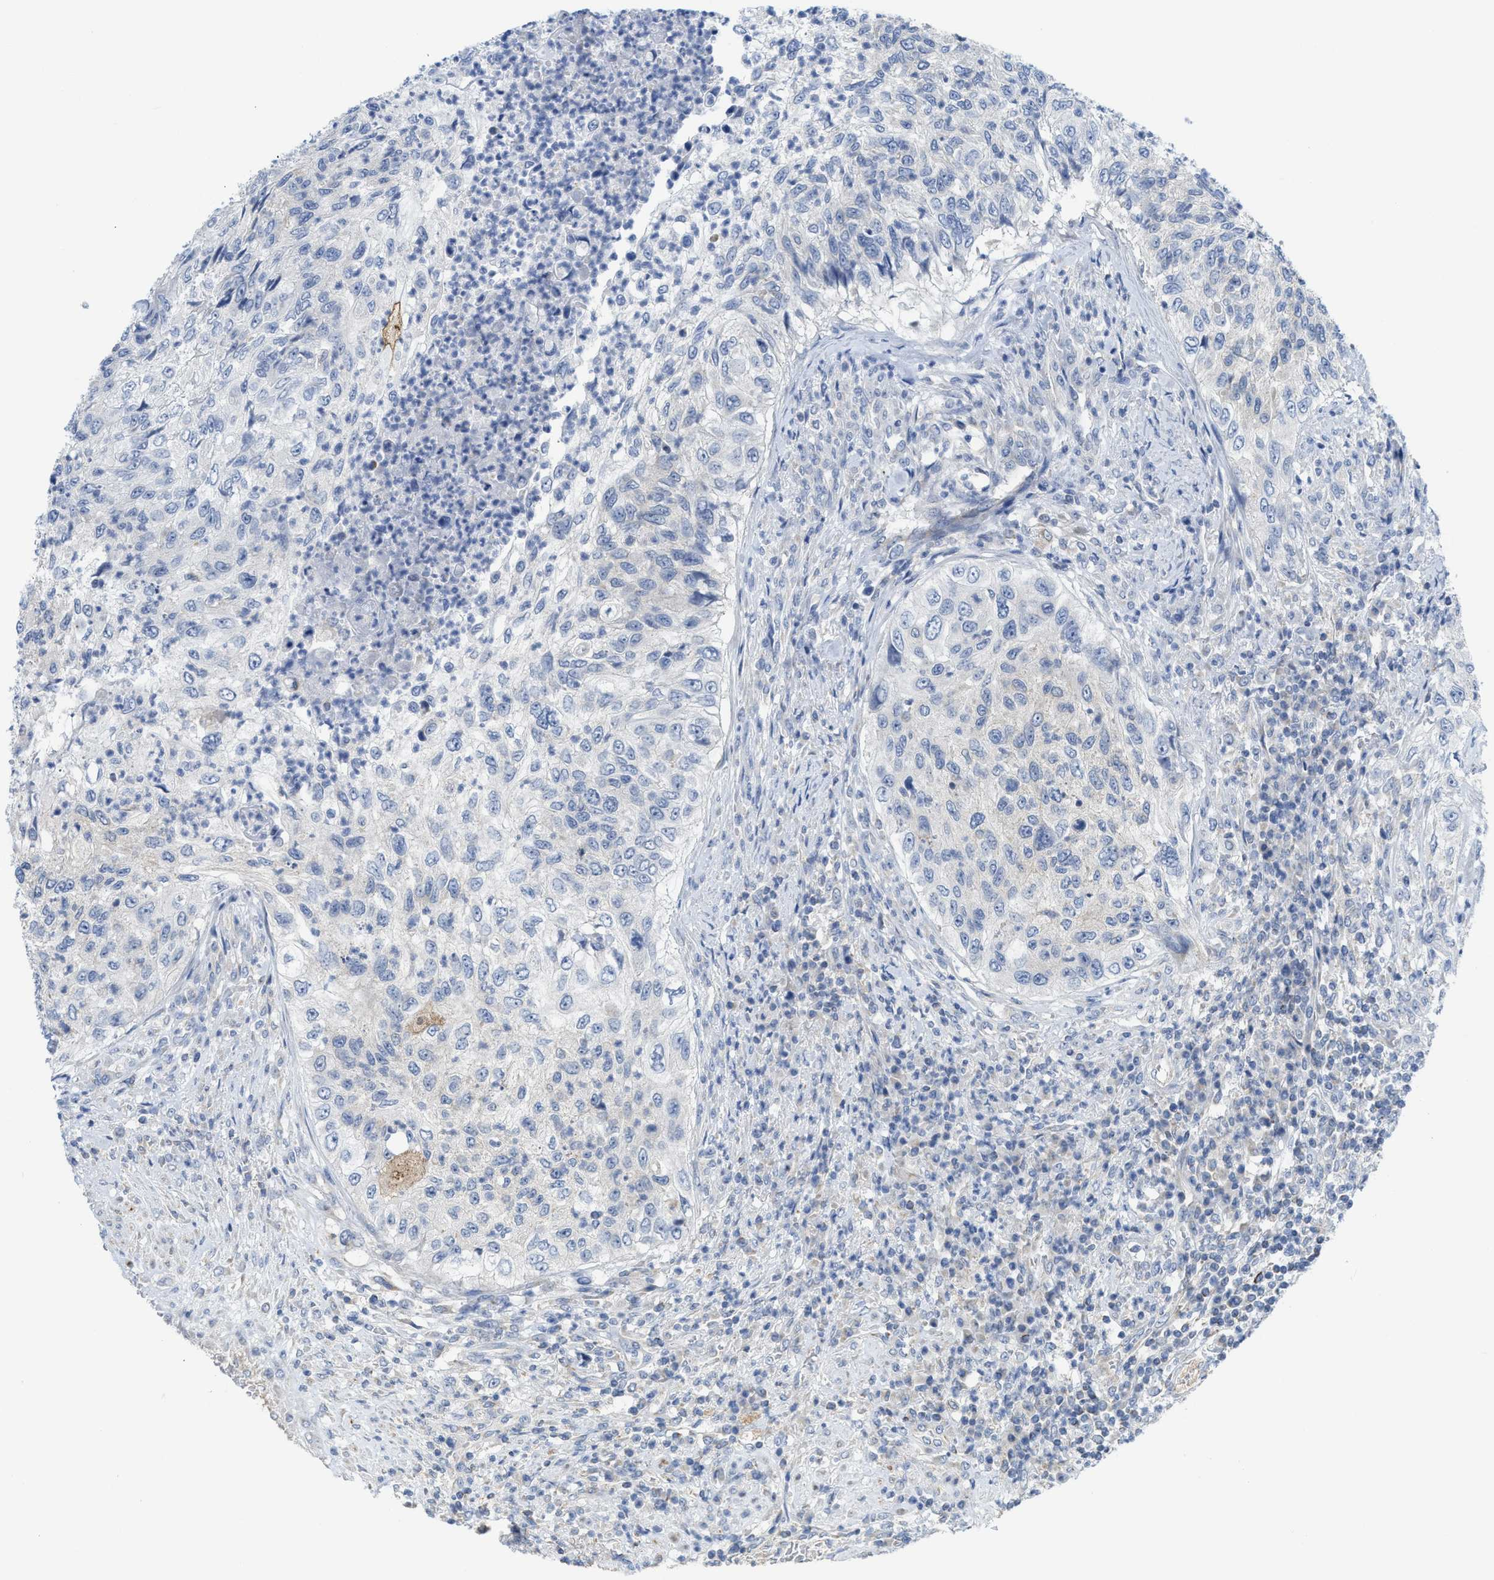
{"staining": {"intensity": "negative", "quantity": "none", "location": "none"}, "tissue": "urothelial cancer", "cell_type": "Tumor cells", "image_type": "cancer", "snomed": [{"axis": "morphology", "description": "Urothelial carcinoma, High grade"}, {"axis": "topography", "description": "Urinary bladder"}], "caption": "A high-resolution histopathology image shows IHC staining of urothelial cancer, which shows no significant expression in tumor cells.", "gene": "GATD3", "patient": {"sex": "female", "age": 60}}